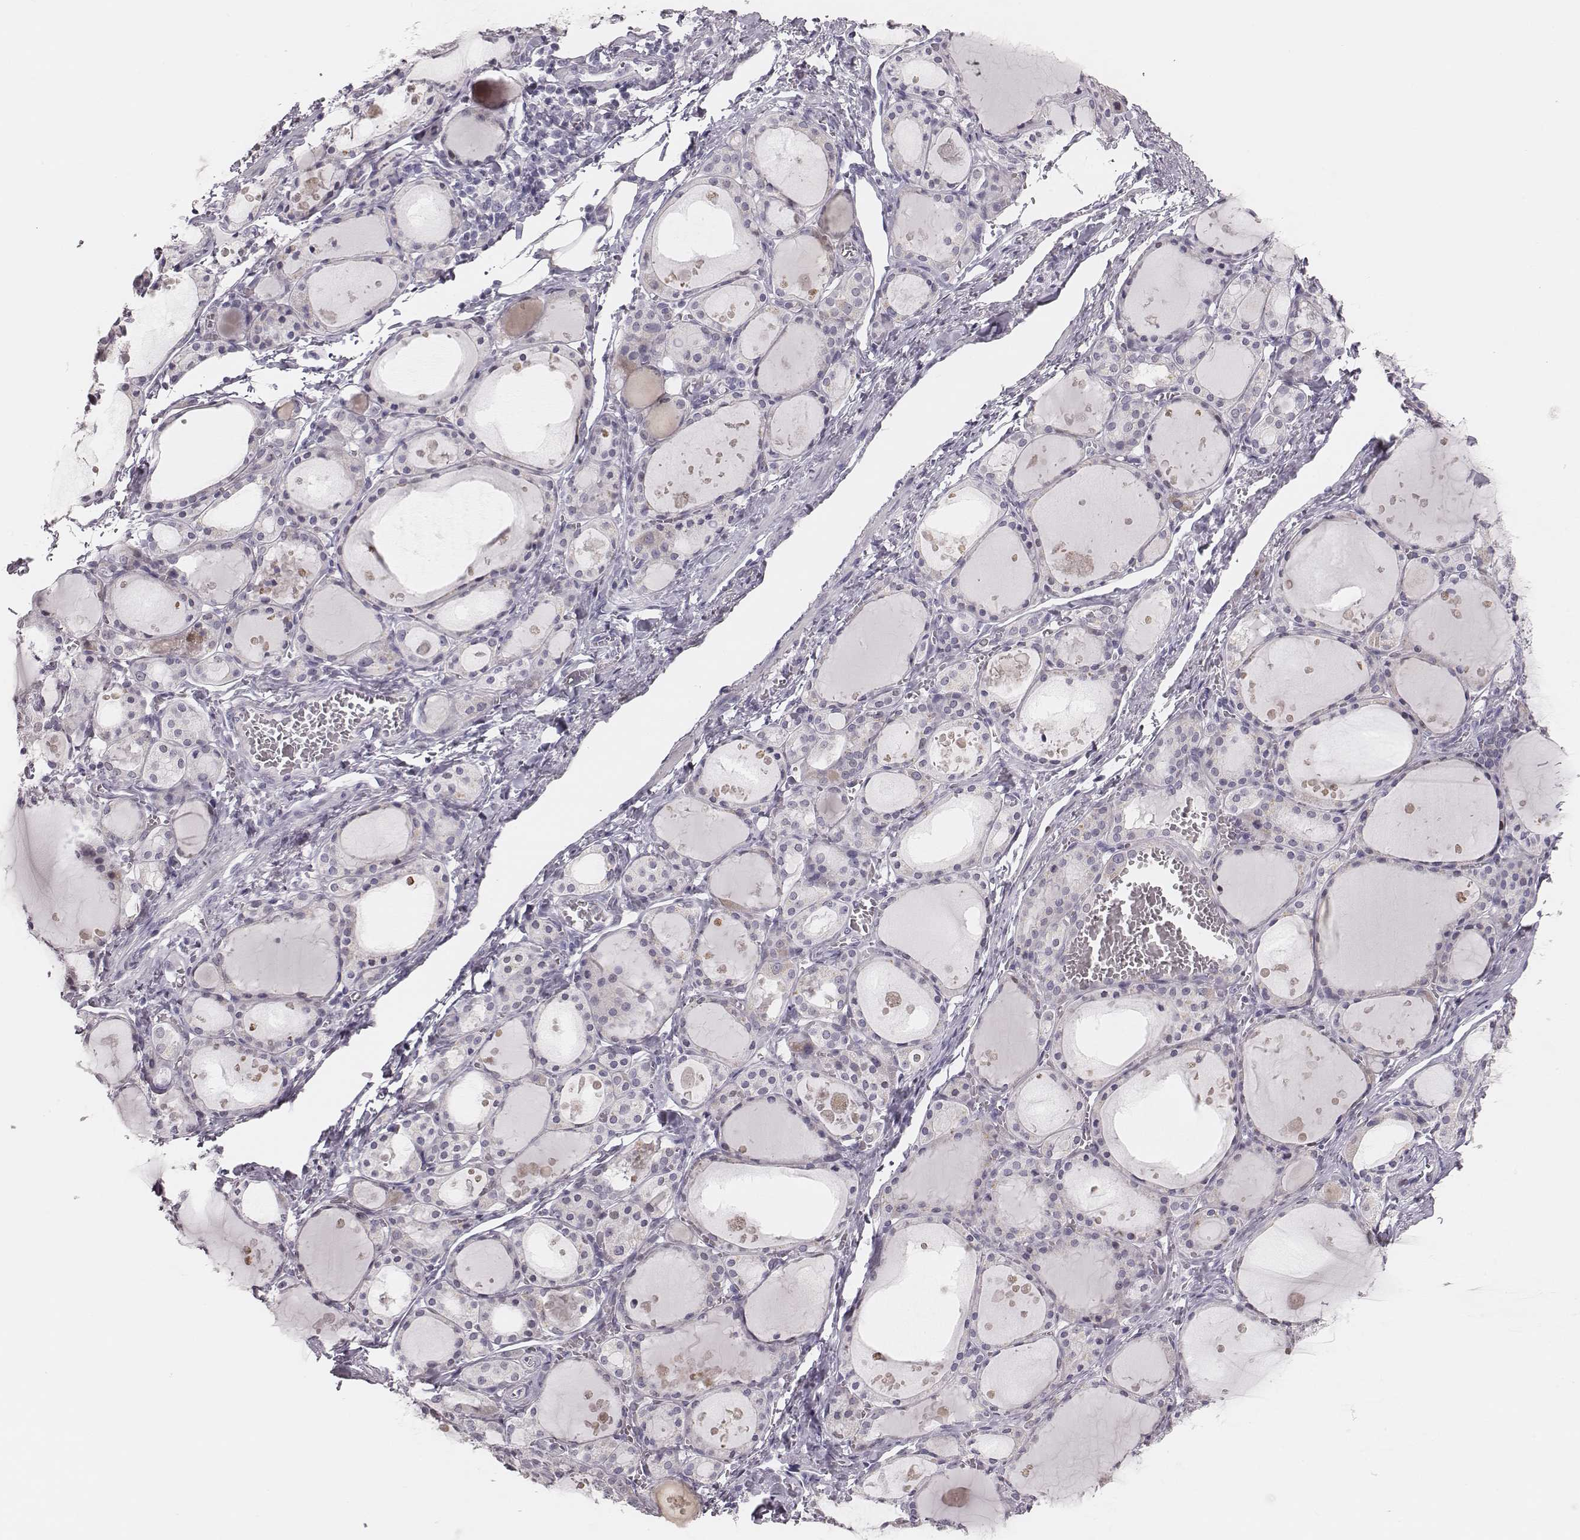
{"staining": {"intensity": "negative", "quantity": "none", "location": "none"}, "tissue": "thyroid gland", "cell_type": "Glandular cells", "image_type": "normal", "snomed": [{"axis": "morphology", "description": "Normal tissue, NOS"}, {"axis": "topography", "description": "Thyroid gland"}], "caption": "Immunohistochemistry of benign human thyroid gland shows no staining in glandular cells. (DAB immunohistochemistry with hematoxylin counter stain).", "gene": "ADGRF4", "patient": {"sex": "male", "age": 68}}